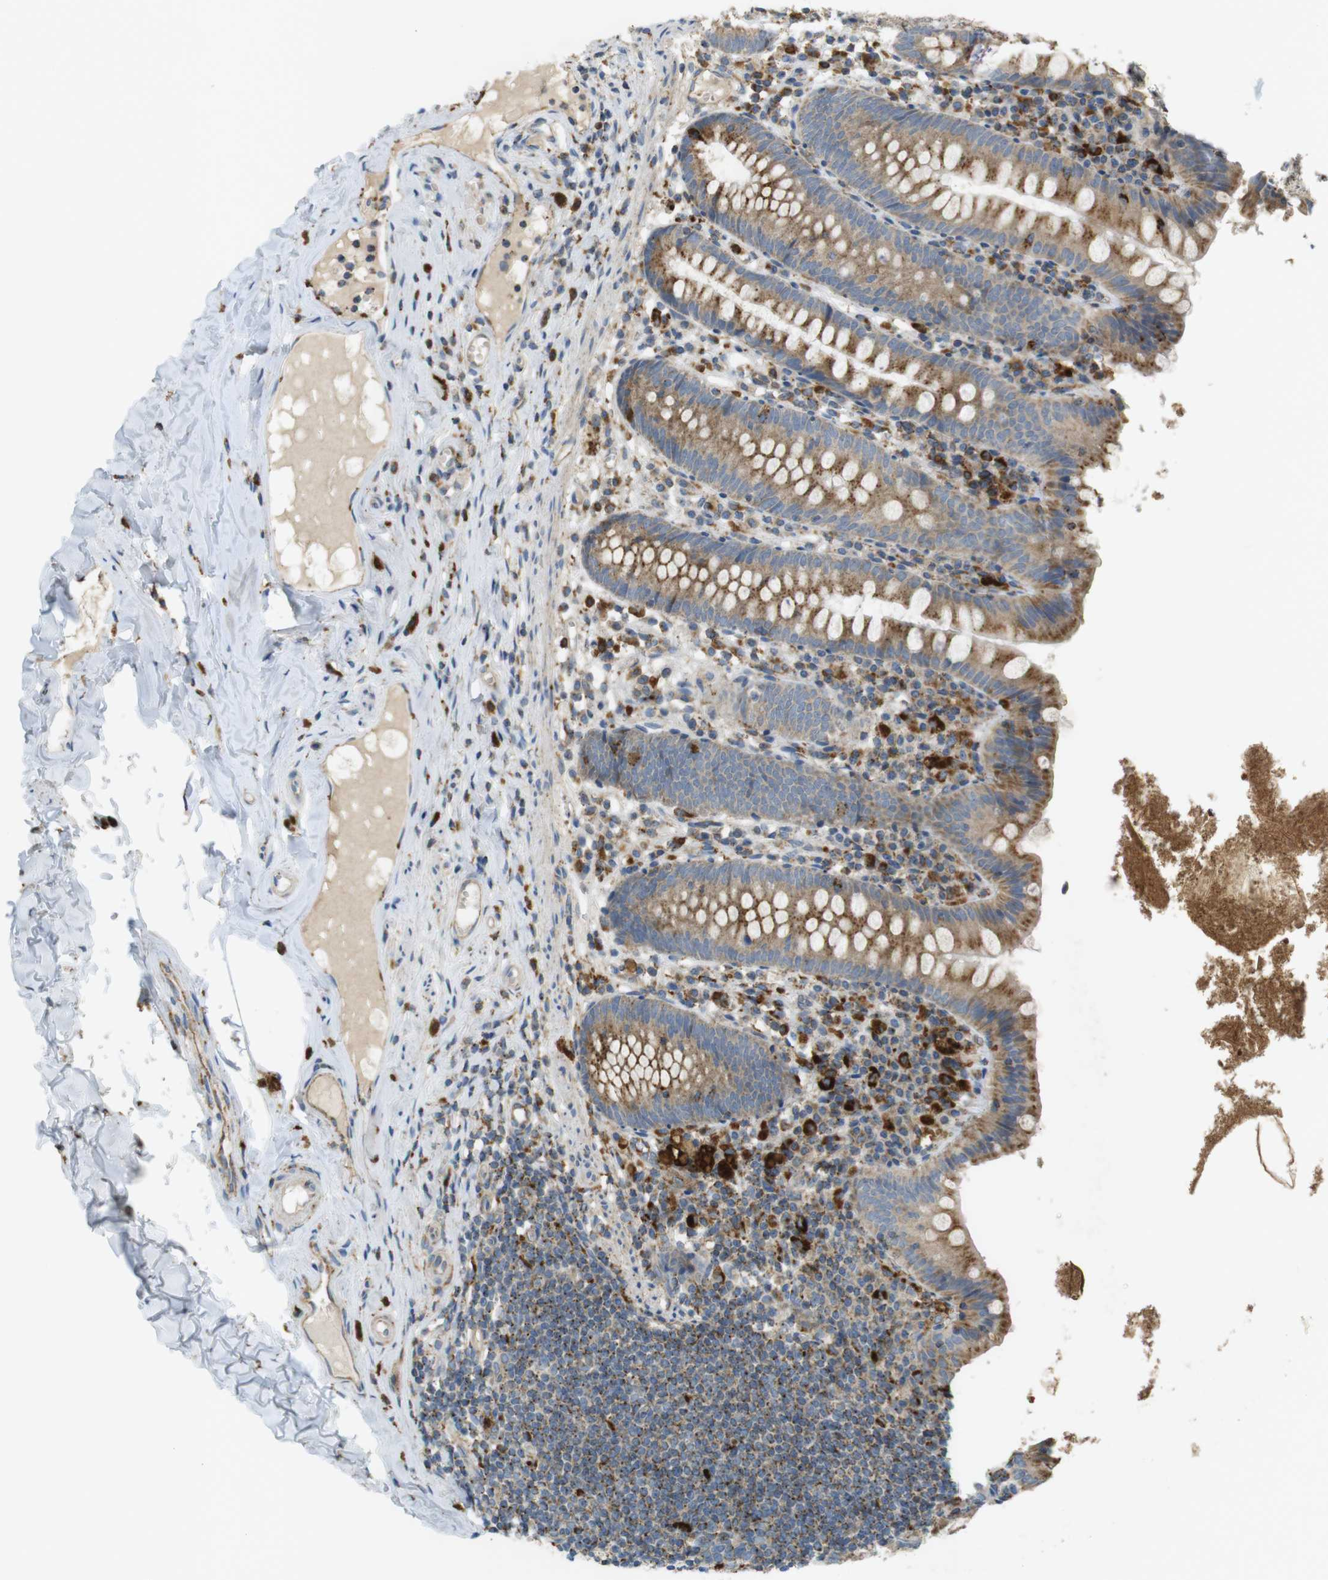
{"staining": {"intensity": "moderate", "quantity": ">75%", "location": "cytoplasmic/membranous"}, "tissue": "appendix", "cell_type": "Glandular cells", "image_type": "normal", "snomed": [{"axis": "morphology", "description": "Normal tissue, NOS"}, {"axis": "topography", "description": "Appendix"}], "caption": "Glandular cells demonstrate moderate cytoplasmic/membranous expression in approximately >75% of cells in unremarkable appendix.", "gene": "LAMP1", "patient": {"sex": "male", "age": 52}}